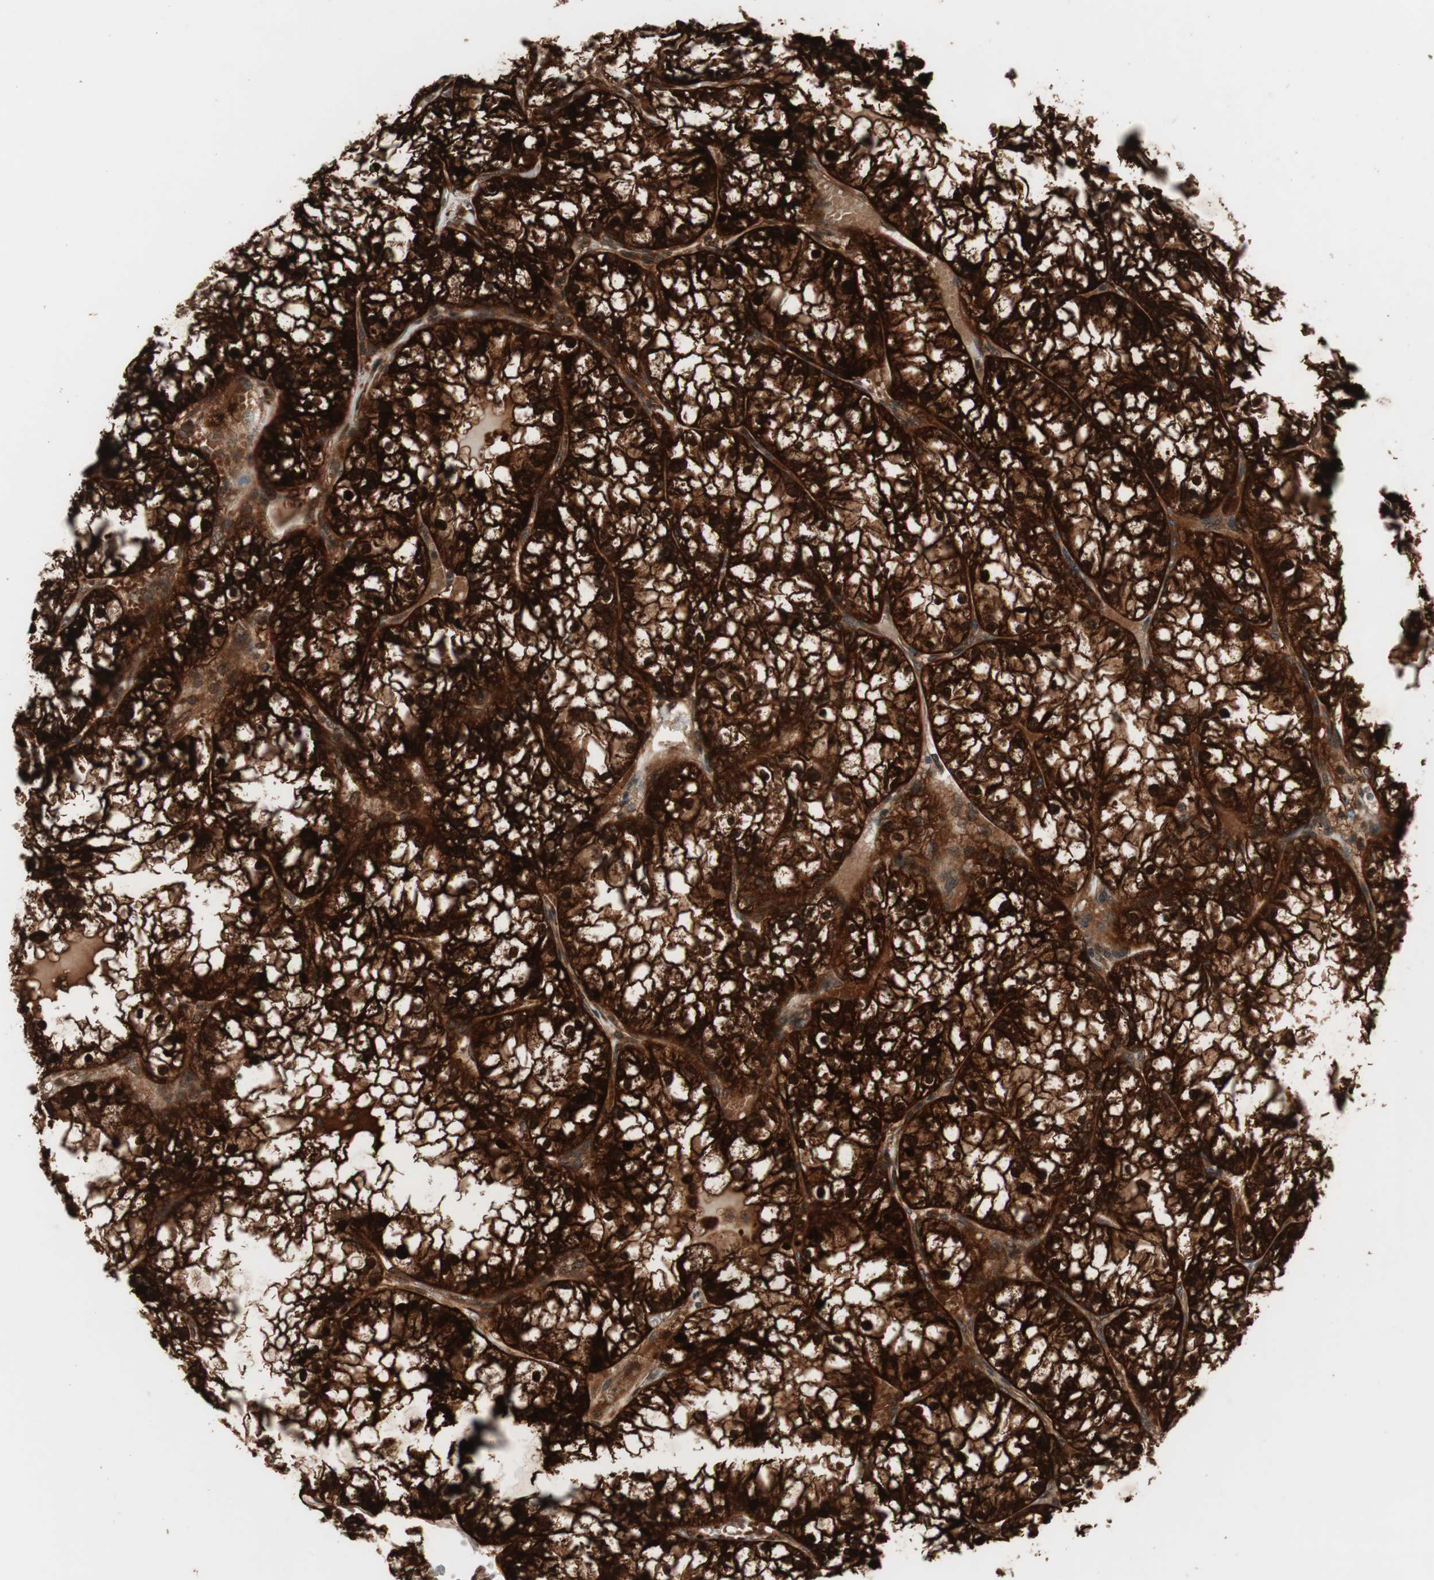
{"staining": {"intensity": "strong", "quantity": ">75%", "location": "cytoplasmic/membranous,nuclear"}, "tissue": "renal cancer", "cell_type": "Tumor cells", "image_type": "cancer", "snomed": [{"axis": "morphology", "description": "Adenocarcinoma, NOS"}, {"axis": "topography", "description": "Kidney"}], "caption": "This micrograph exhibits renal cancer (adenocarcinoma) stained with IHC to label a protein in brown. The cytoplasmic/membranous and nuclear of tumor cells show strong positivity for the protein. Nuclei are counter-stained blue.", "gene": "PRKG2", "patient": {"sex": "male", "age": 56}}